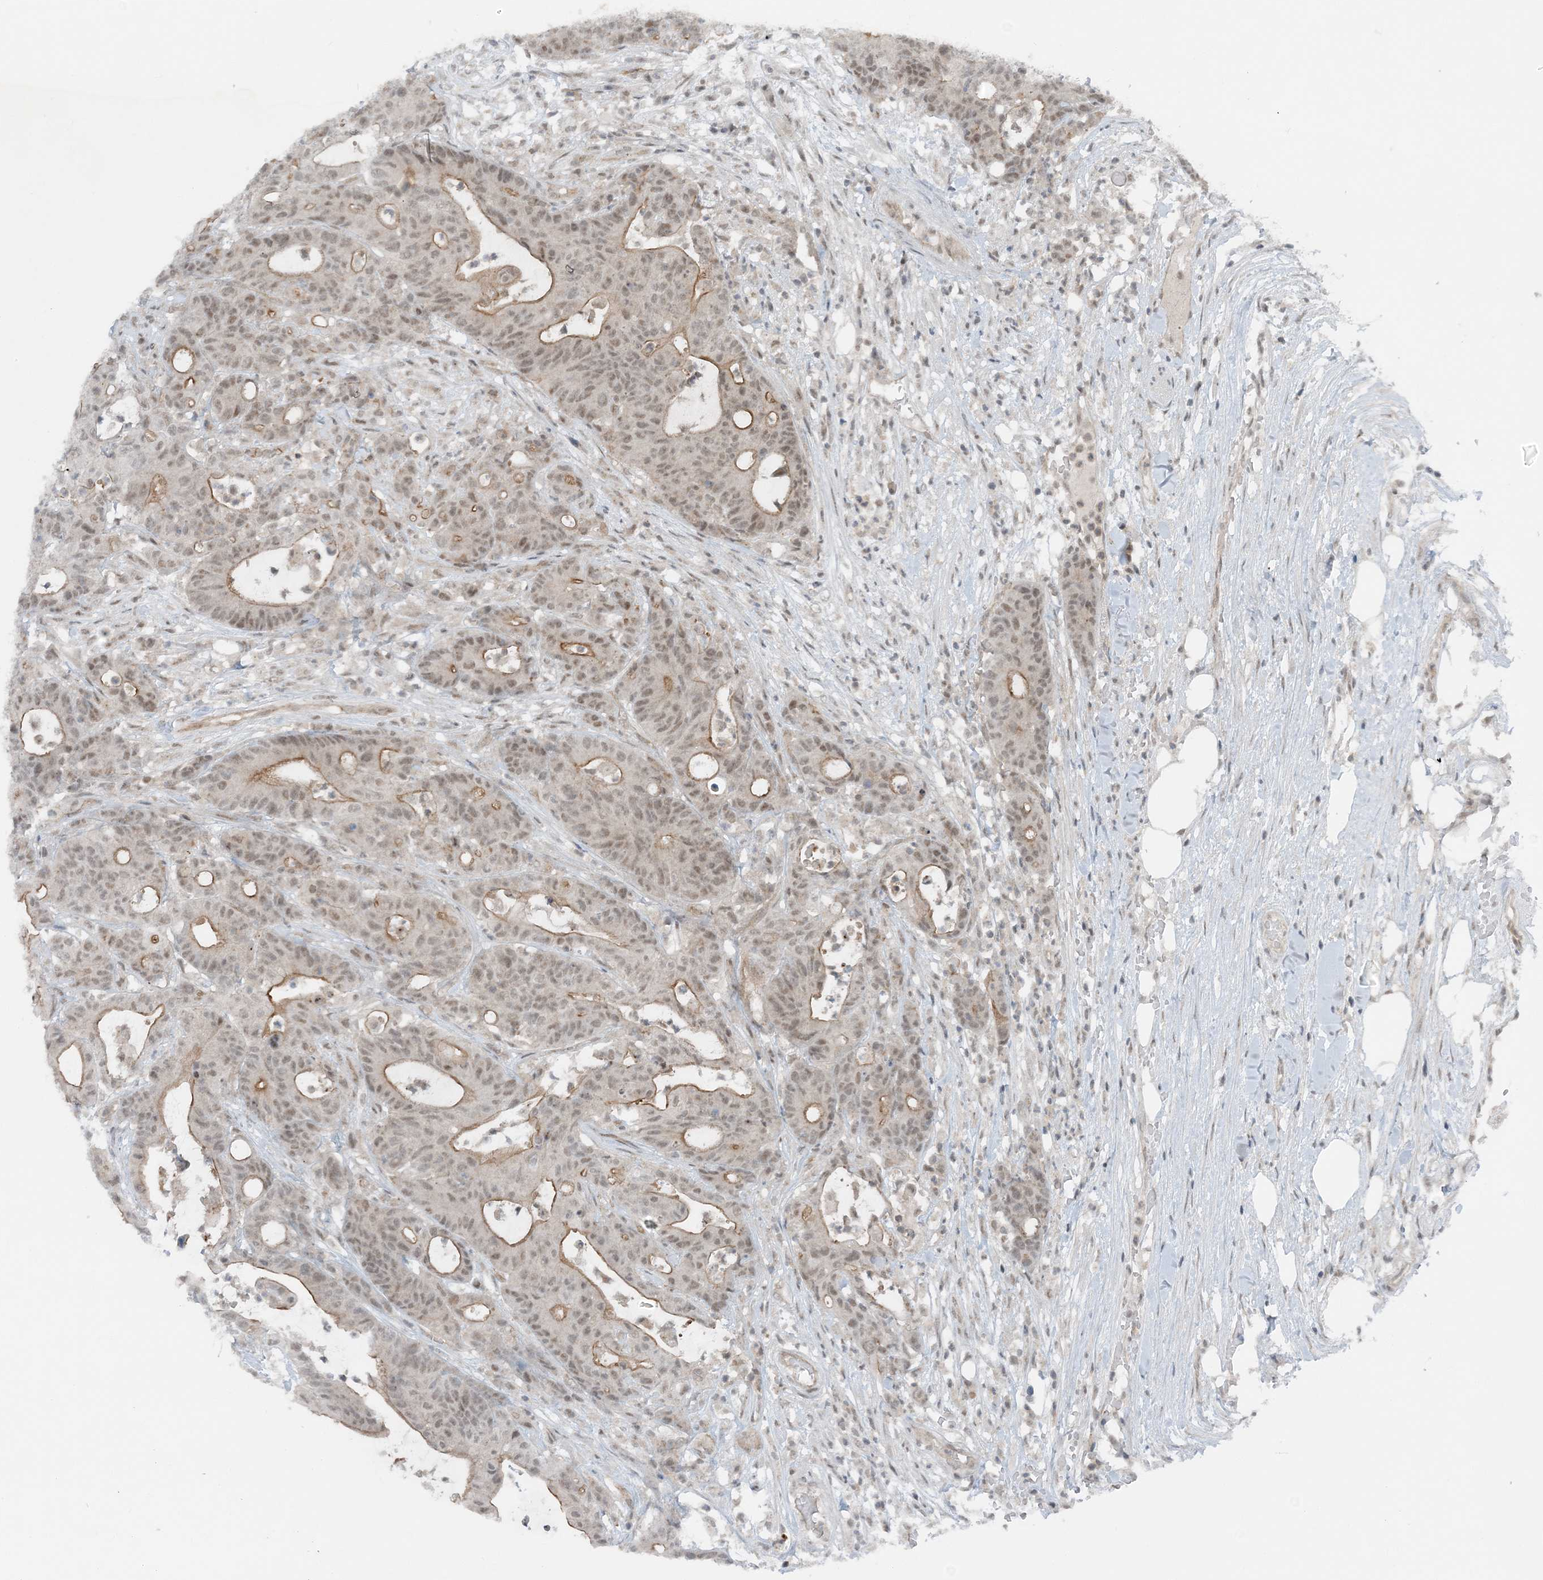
{"staining": {"intensity": "moderate", "quantity": "25%-75%", "location": "cytoplasmic/membranous,nuclear"}, "tissue": "colorectal cancer", "cell_type": "Tumor cells", "image_type": "cancer", "snomed": [{"axis": "morphology", "description": "Adenocarcinoma, NOS"}, {"axis": "topography", "description": "Colon"}], "caption": "Colorectal adenocarcinoma stained with a protein marker shows moderate staining in tumor cells.", "gene": "ATP11A", "patient": {"sex": "female", "age": 84}}